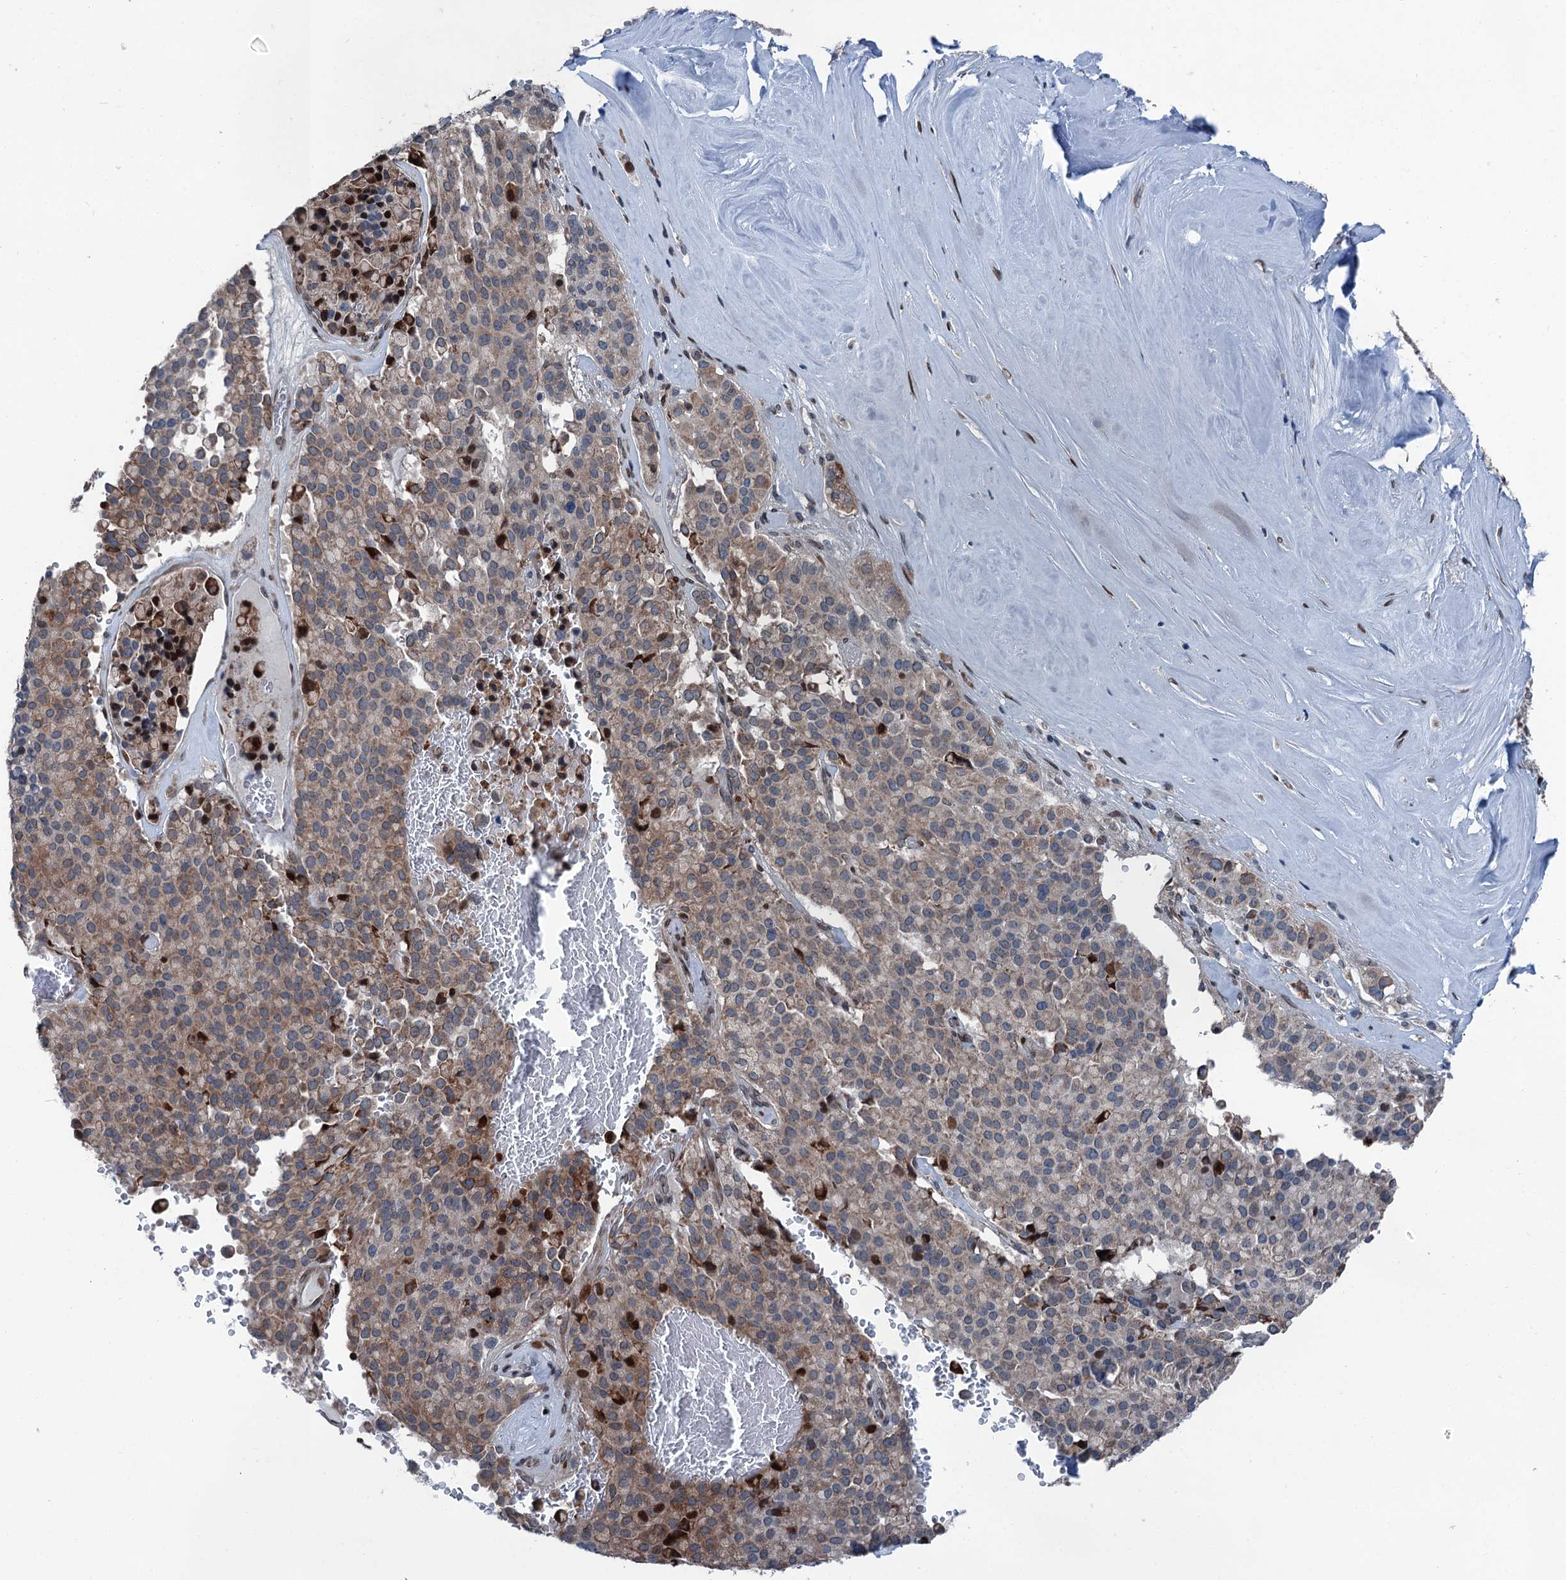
{"staining": {"intensity": "weak", "quantity": "25%-75%", "location": "cytoplasmic/membranous"}, "tissue": "pancreatic cancer", "cell_type": "Tumor cells", "image_type": "cancer", "snomed": [{"axis": "morphology", "description": "Adenocarcinoma, NOS"}, {"axis": "topography", "description": "Pancreas"}], "caption": "Pancreatic cancer (adenocarcinoma) was stained to show a protein in brown. There is low levels of weak cytoplasmic/membranous expression in approximately 25%-75% of tumor cells.", "gene": "MRPL14", "patient": {"sex": "male", "age": 65}}